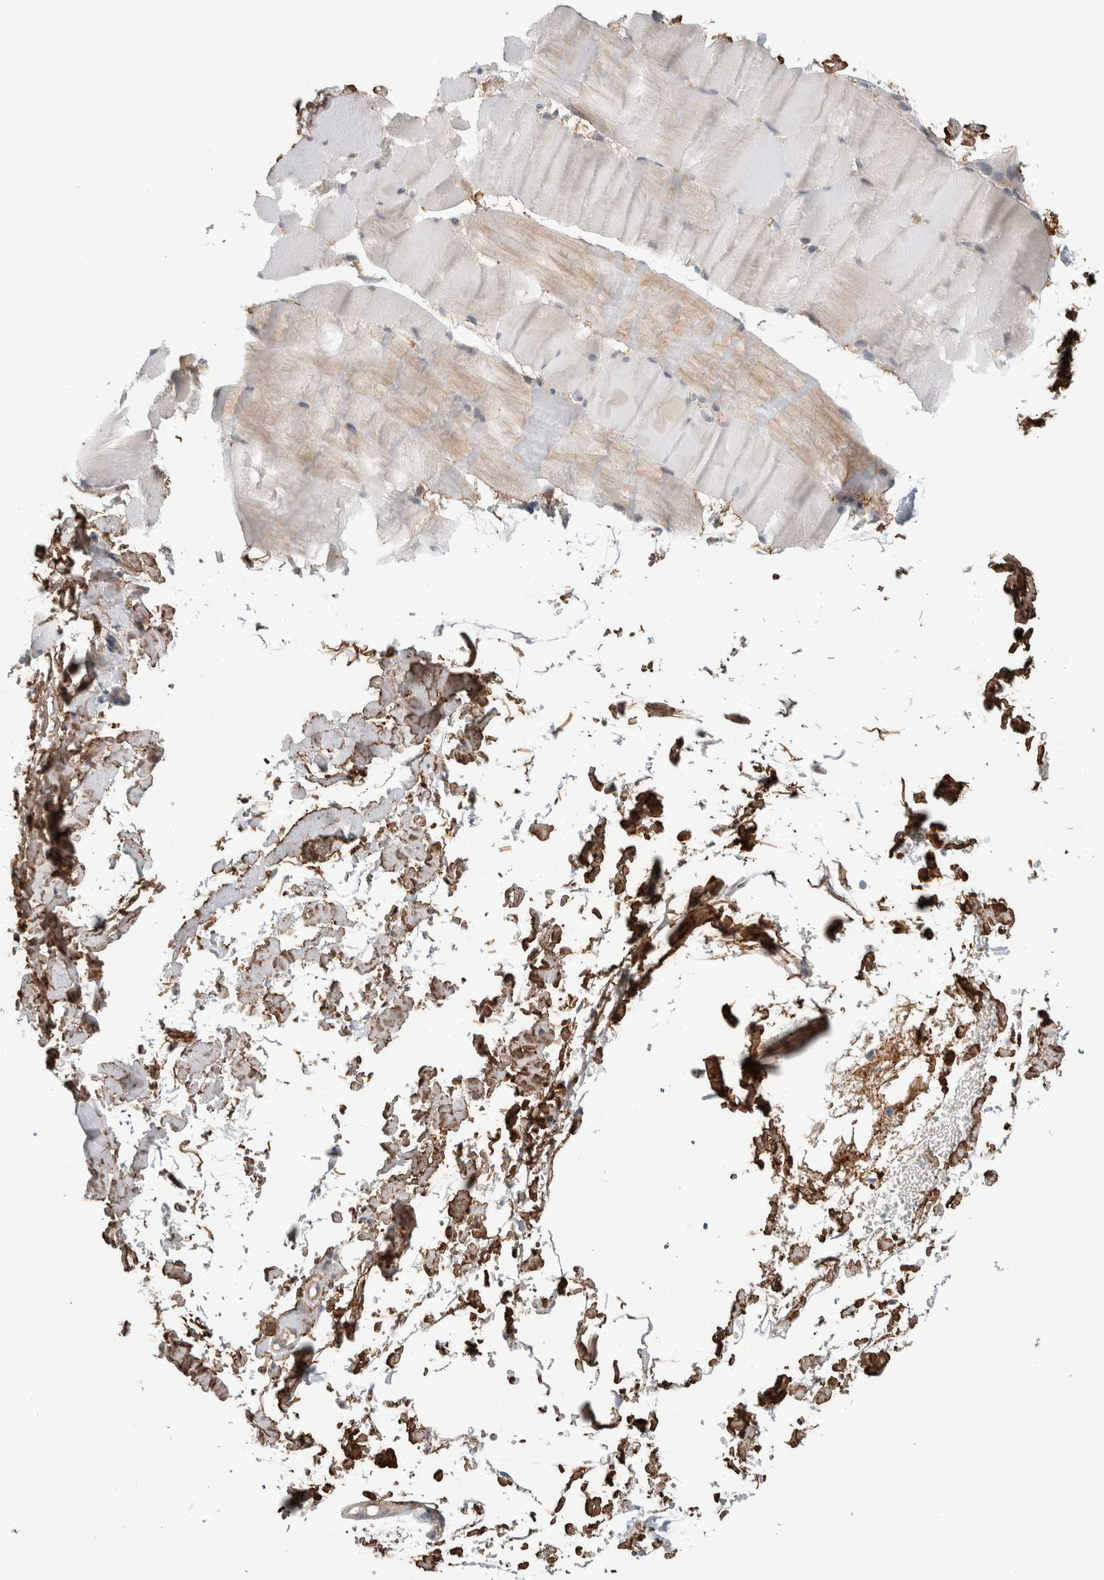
{"staining": {"intensity": "weak", "quantity": "25%-75%", "location": "cytoplasmic/membranous"}, "tissue": "skeletal muscle", "cell_type": "Myocytes", "image_type": "normal", "snomed": [{"axis": "morphology", "description": "Normal tissue, NOS"}, {"axis": "topography", "description": "Skin"}, {"axis": "topography", "description": "Skeletal muscle"}], "caption": "This photomicrograph reveals unremarkable skeletal muscle stained with immunohistochemistry to label a protein in brown. The cytoplasmic/membranous of myocytes show weak positivity for the protein. Nuclei are counter-stained blue.", "gene": "TAFA5", "patient": {"sex": "male", "age": 83}}